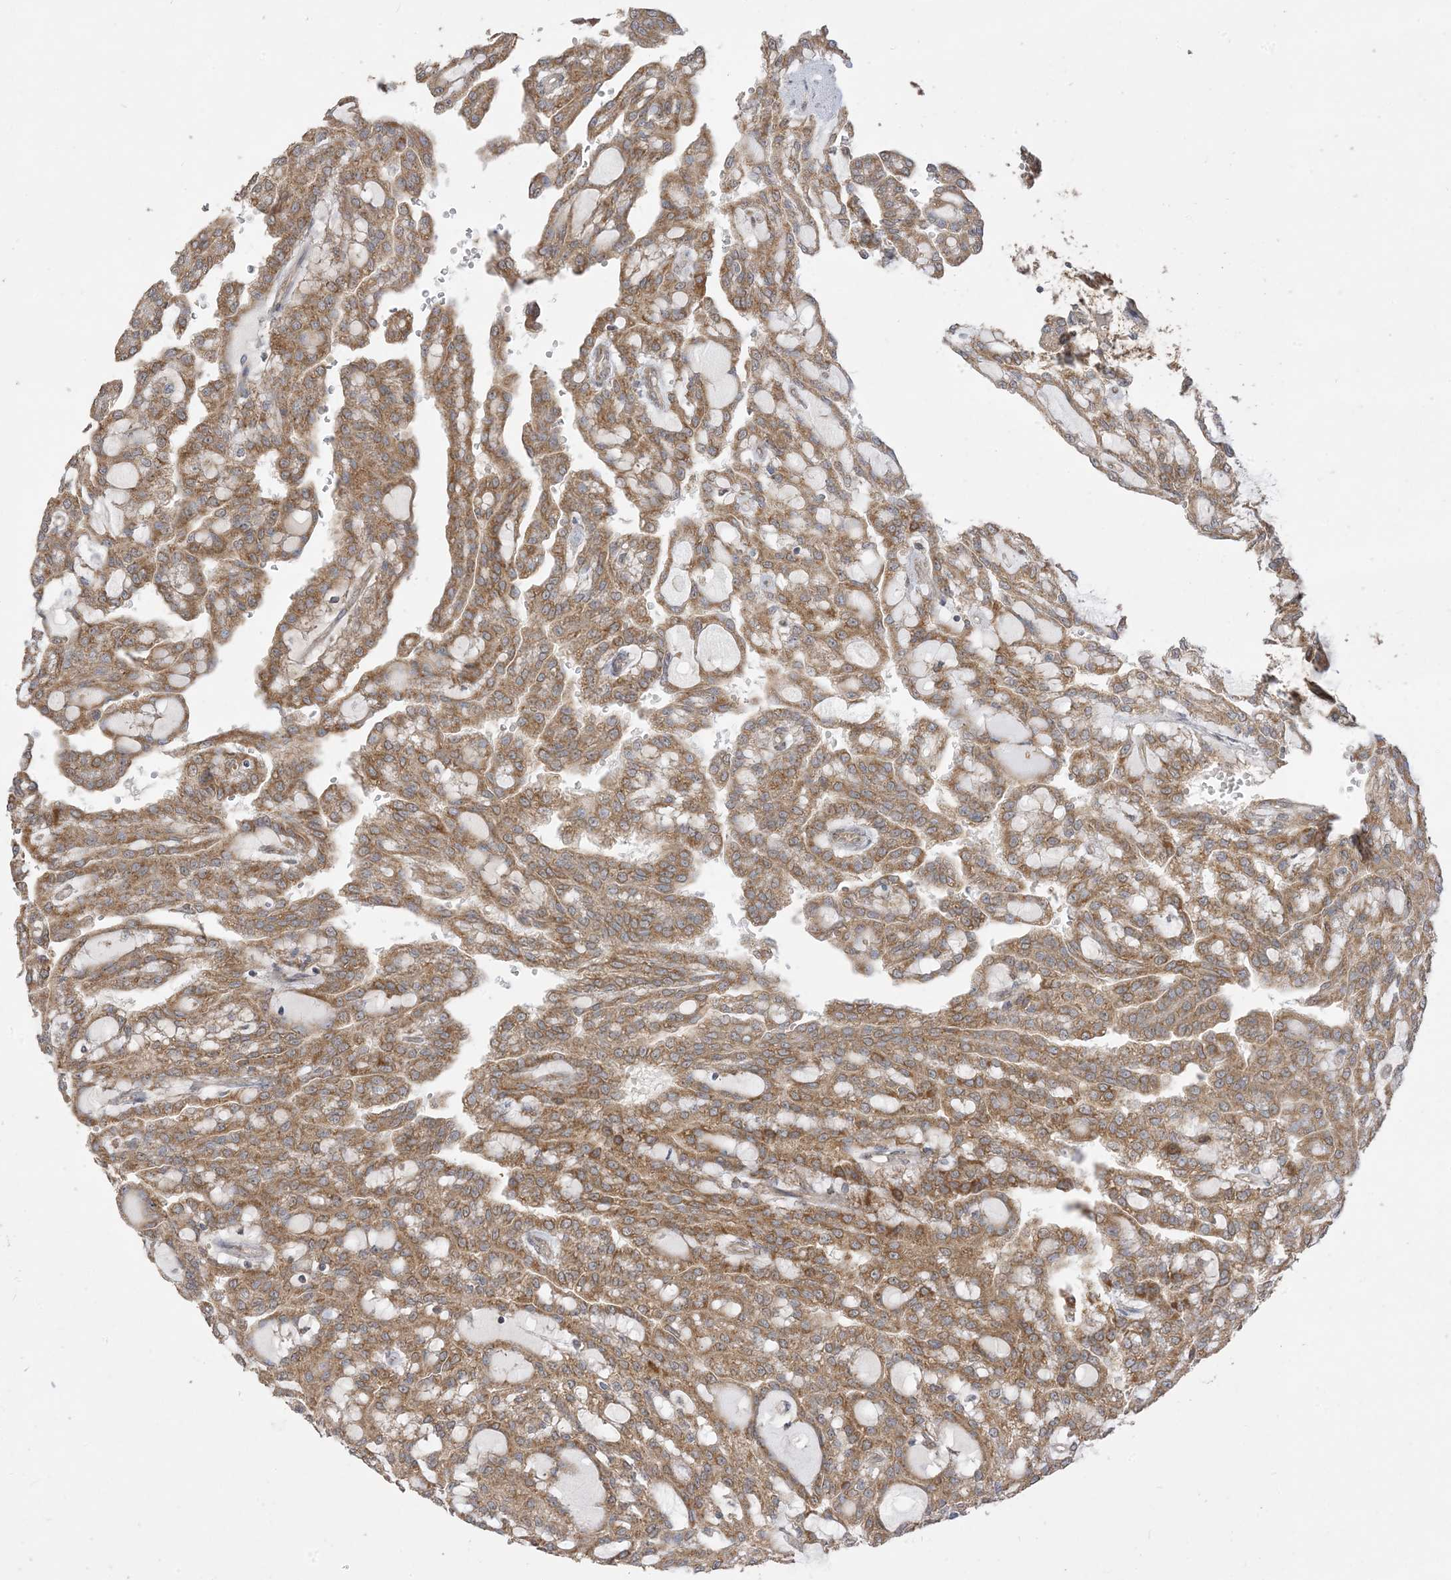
{"staining": {"intensity": "strong", "quantity": ">75%", "location": "cytoplasmic/membranous"}, "tissue": "renal cancer", "cell_type": "Tumor cells", "image_type": "cancer", "snomed": [{"axis": "morphology", "description": "Adenocarcinoma, NOS"}, {"axis": "topography", "description": "Kidney"}], "caption": "Protein staining by IHC displays strong cytoplasmic/membranous expression in approximately >75% of tumor cells in renal adenocarcinoma. Nuclei are stained in blue.", "gene": "SIRT3", "patient": {"sex": "male", "age": 63}}